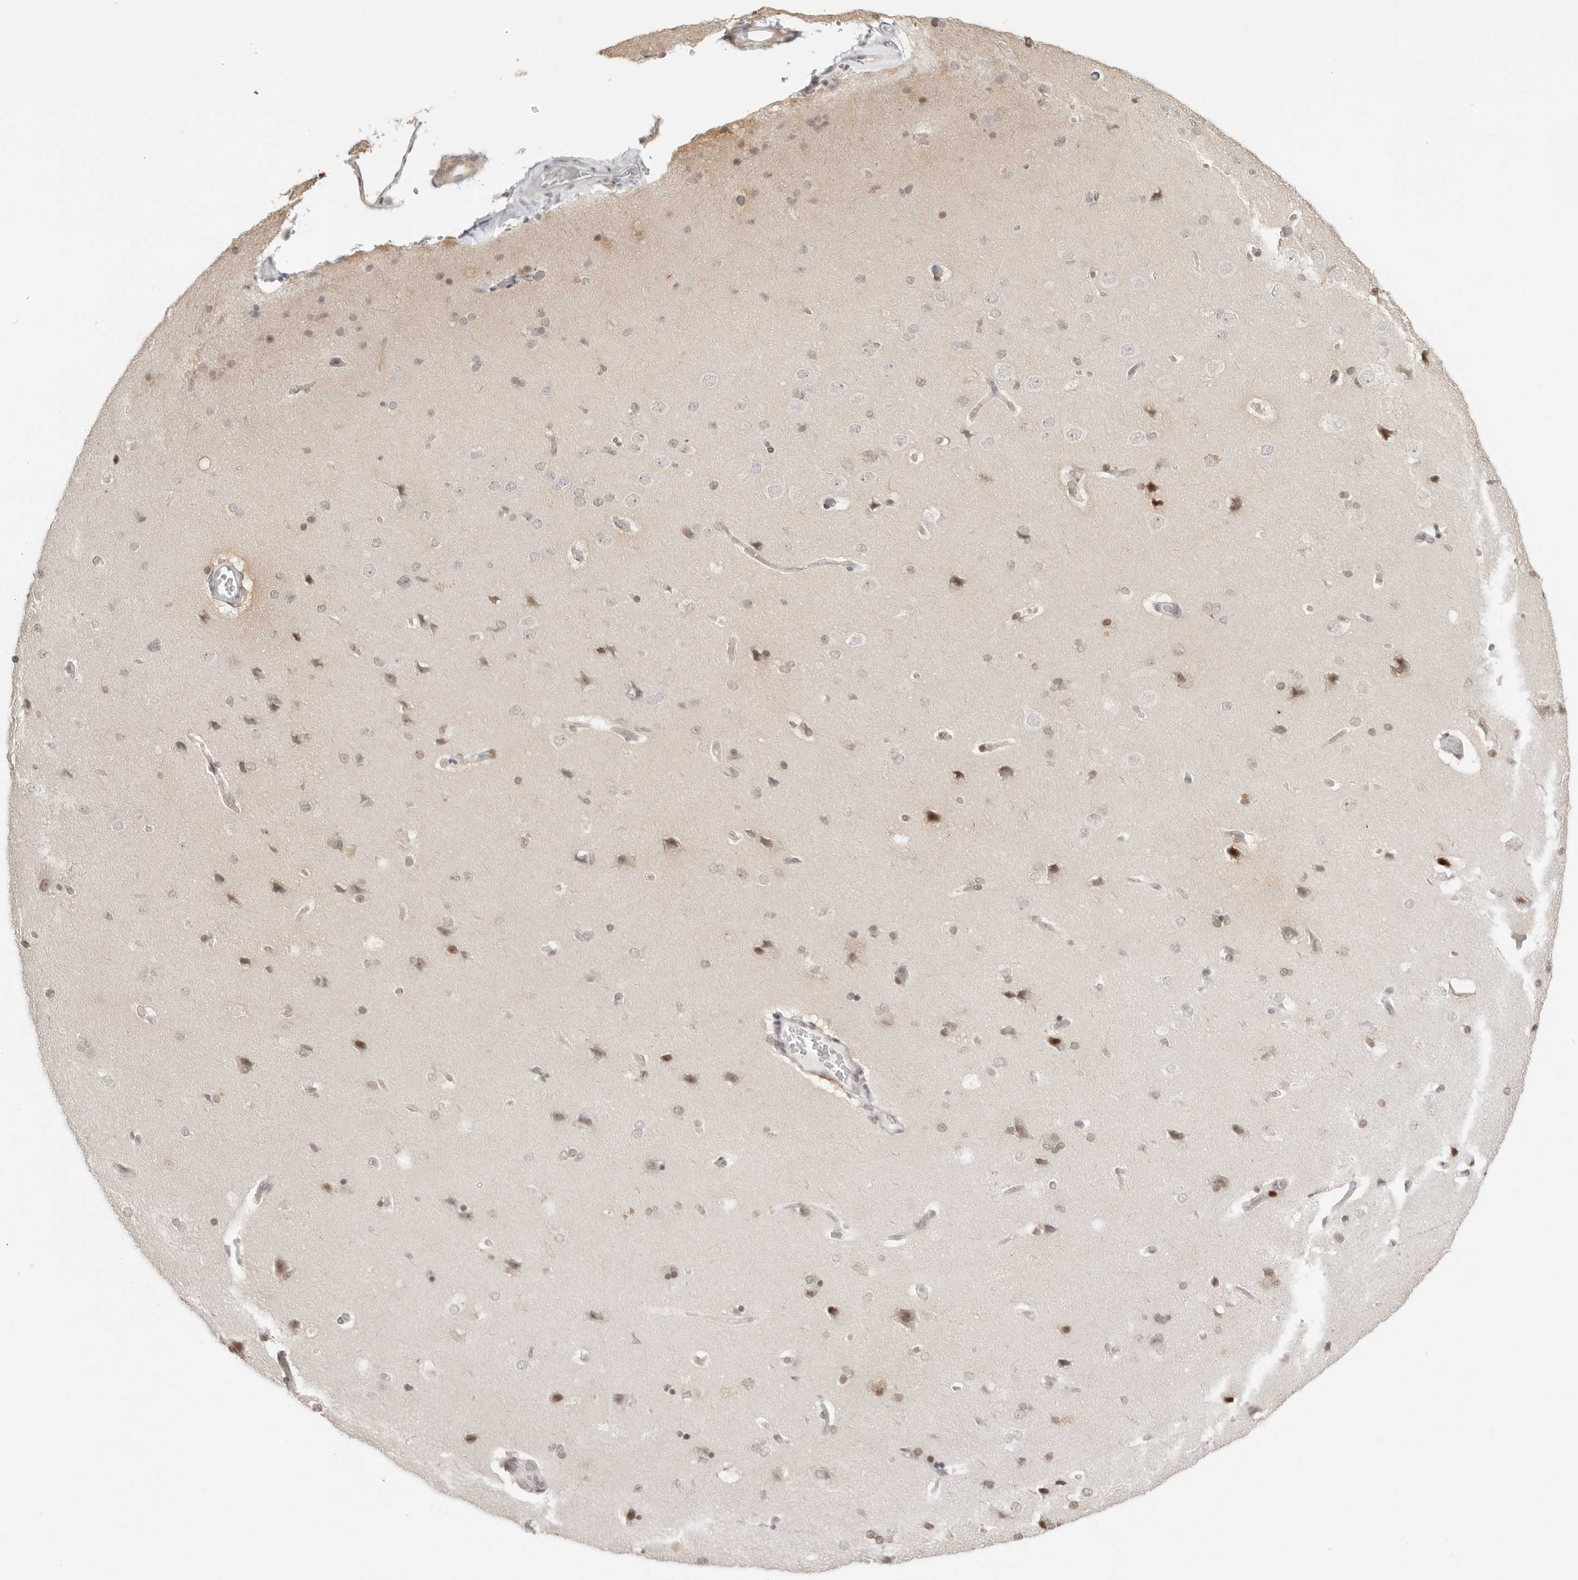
{"staining": {"intensity": "weak", "quantity": ">75%", "location": "nuclear"}, "tissue": "cerebral cortex", "cell_type": "Endothelial cells", "image_type": "normal", "snomed": [{"axis": "morphology", "description": "Normal tissue, NOS"}, {"axis": "topography", "description": "Cerebral cortex"}], "caption": "The histopathology image exhibits a brown stain indicating the presence of a protein in the nuclear of endothelial cells in cerebral cortex. (IHC, brightfield microscopy, high magnification).", "gene": "RNF146", "patient": {"sex": "male", "age": 62}}